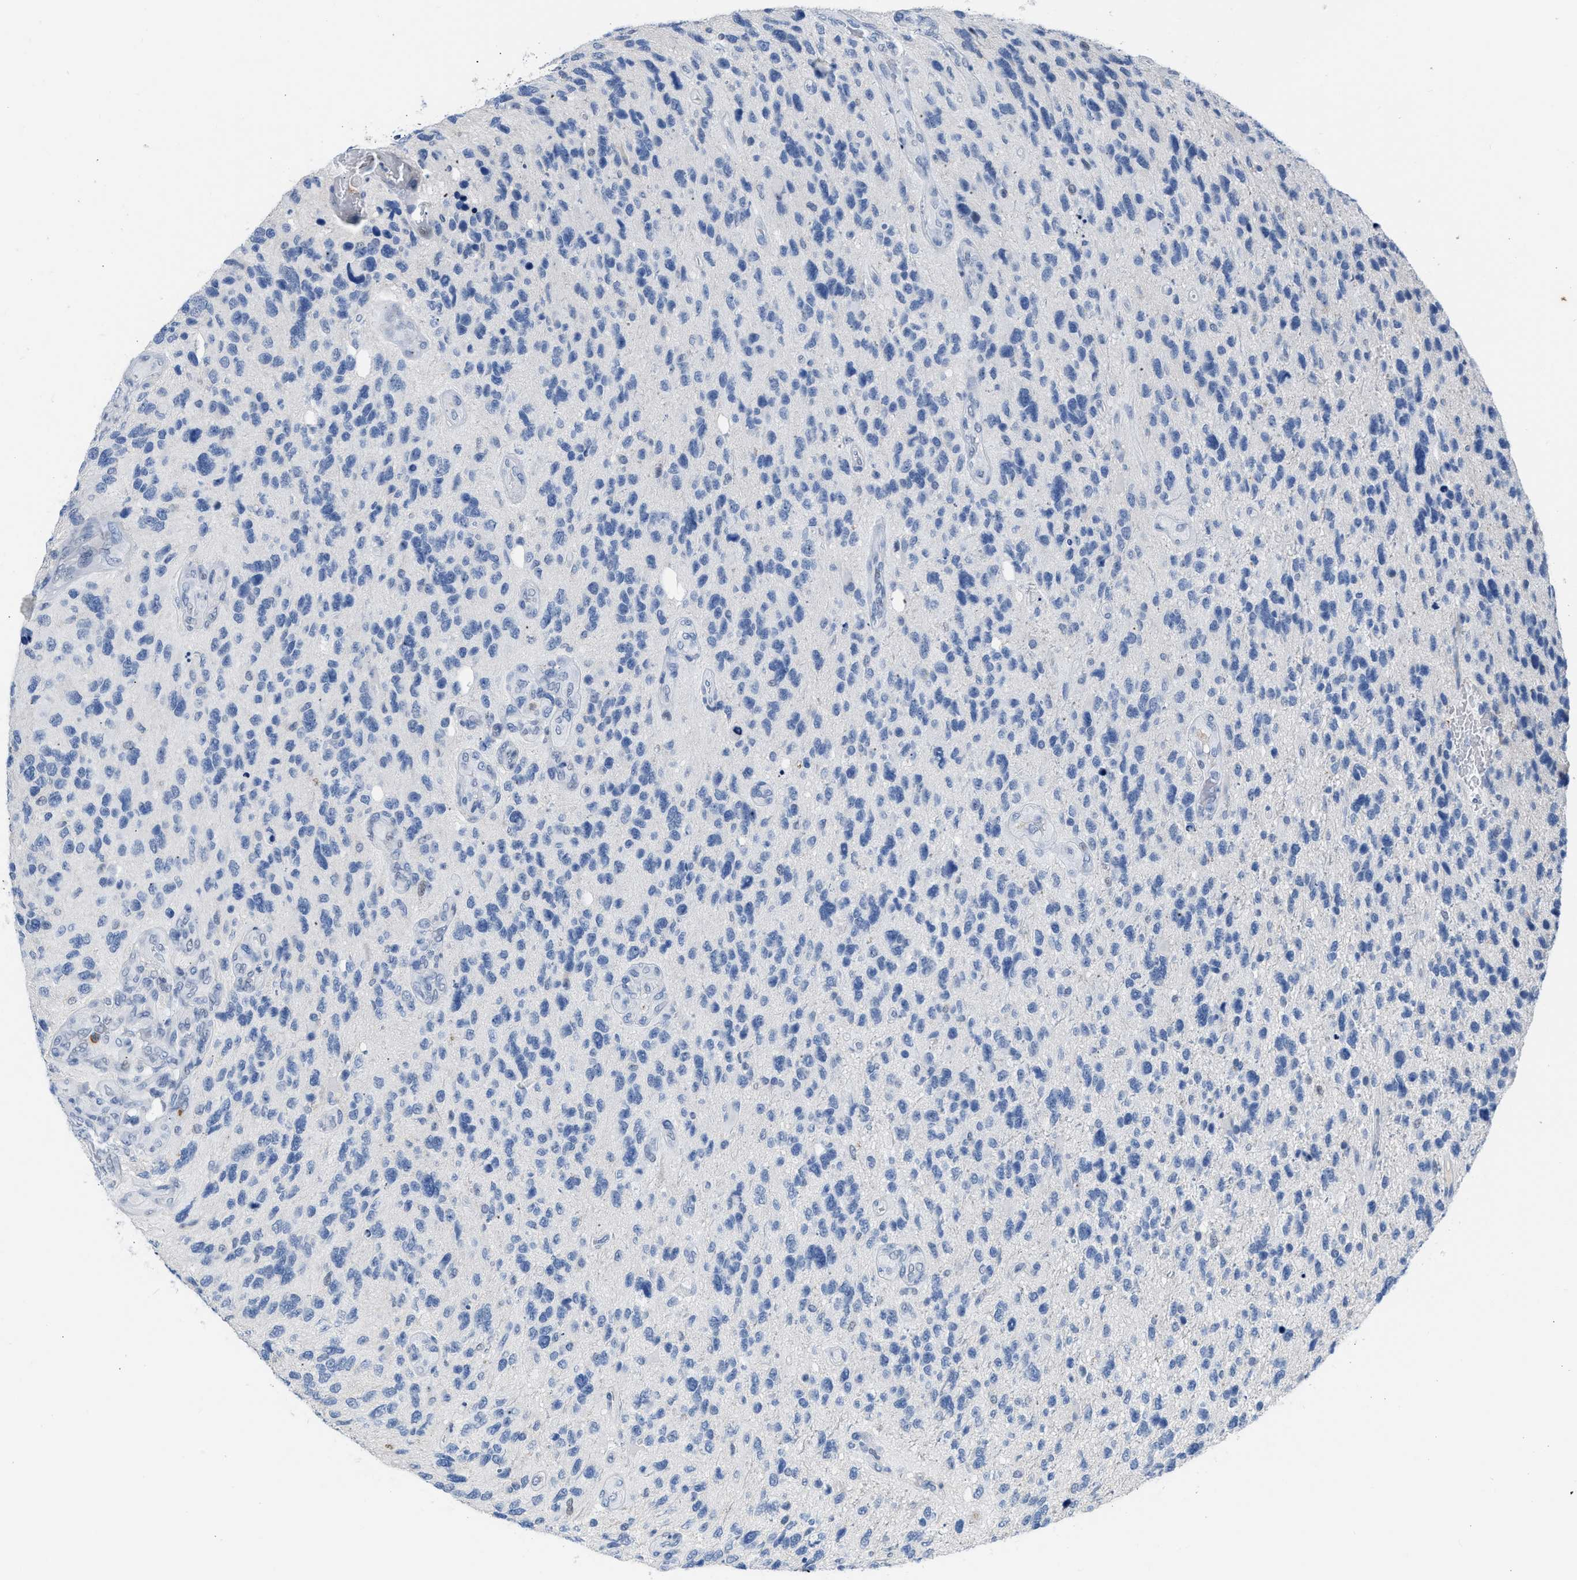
{"staining": {"intensity": "negative", "quantity": "none", "location": "none"}, "tissue": "glioma", "cell_type": "Tumor cells", "image_type": "cancer", "snomed": [{"axis": "morphology", "description": "Glioma, malignant, High grade"}, {"axis": "topography", "description": "Brain"}], "caption": "Human glioma stained for a protein using IHC reveals no staining in tumor cells.", "gene": "BOLL", "patient": {"sex": "female", "age": 58}}